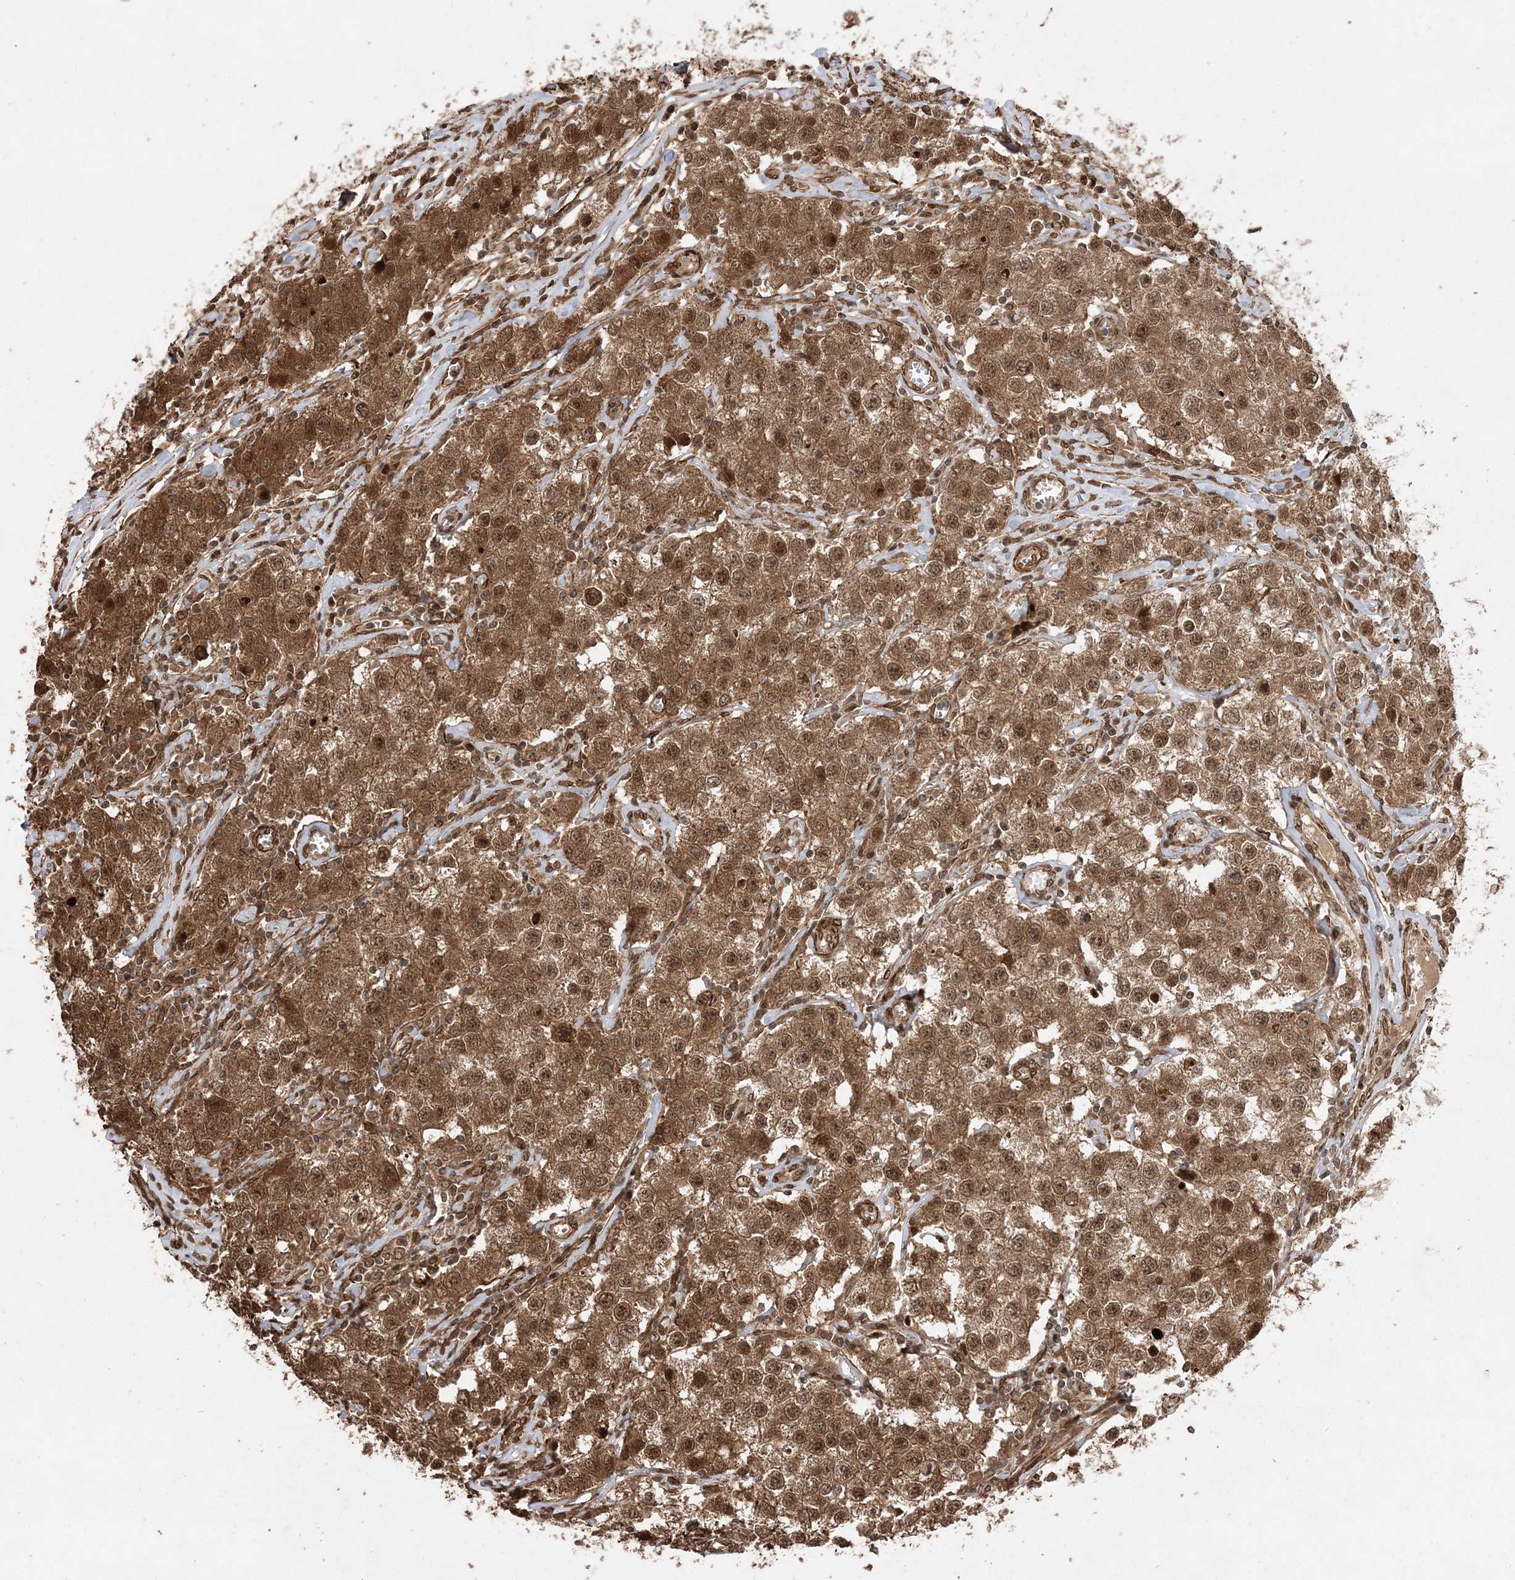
{"staining": {"intensity": "moderate", "quantity": ">75%", "location": "cytoplasmic/membranous,nuclear"}, "tissue": "testis cancer", "cell_type": "Tumor cells", "image_type": "cancer", "snomed": [{"axis": "morphology", "description": "Seminoma, NOS"}, {"axis": "morphology", "description": "Carcinoma, Embryonal, NOS"}, {"axis": "topography", "description": "Testis"}], "caption": "Moderate cytoplasmic/membranous and nuclear expression is seen in about >75% of tumor cells in testis cancer.", "gene": "ETAA1", "patient": {"sex": "male", "age": 43}}